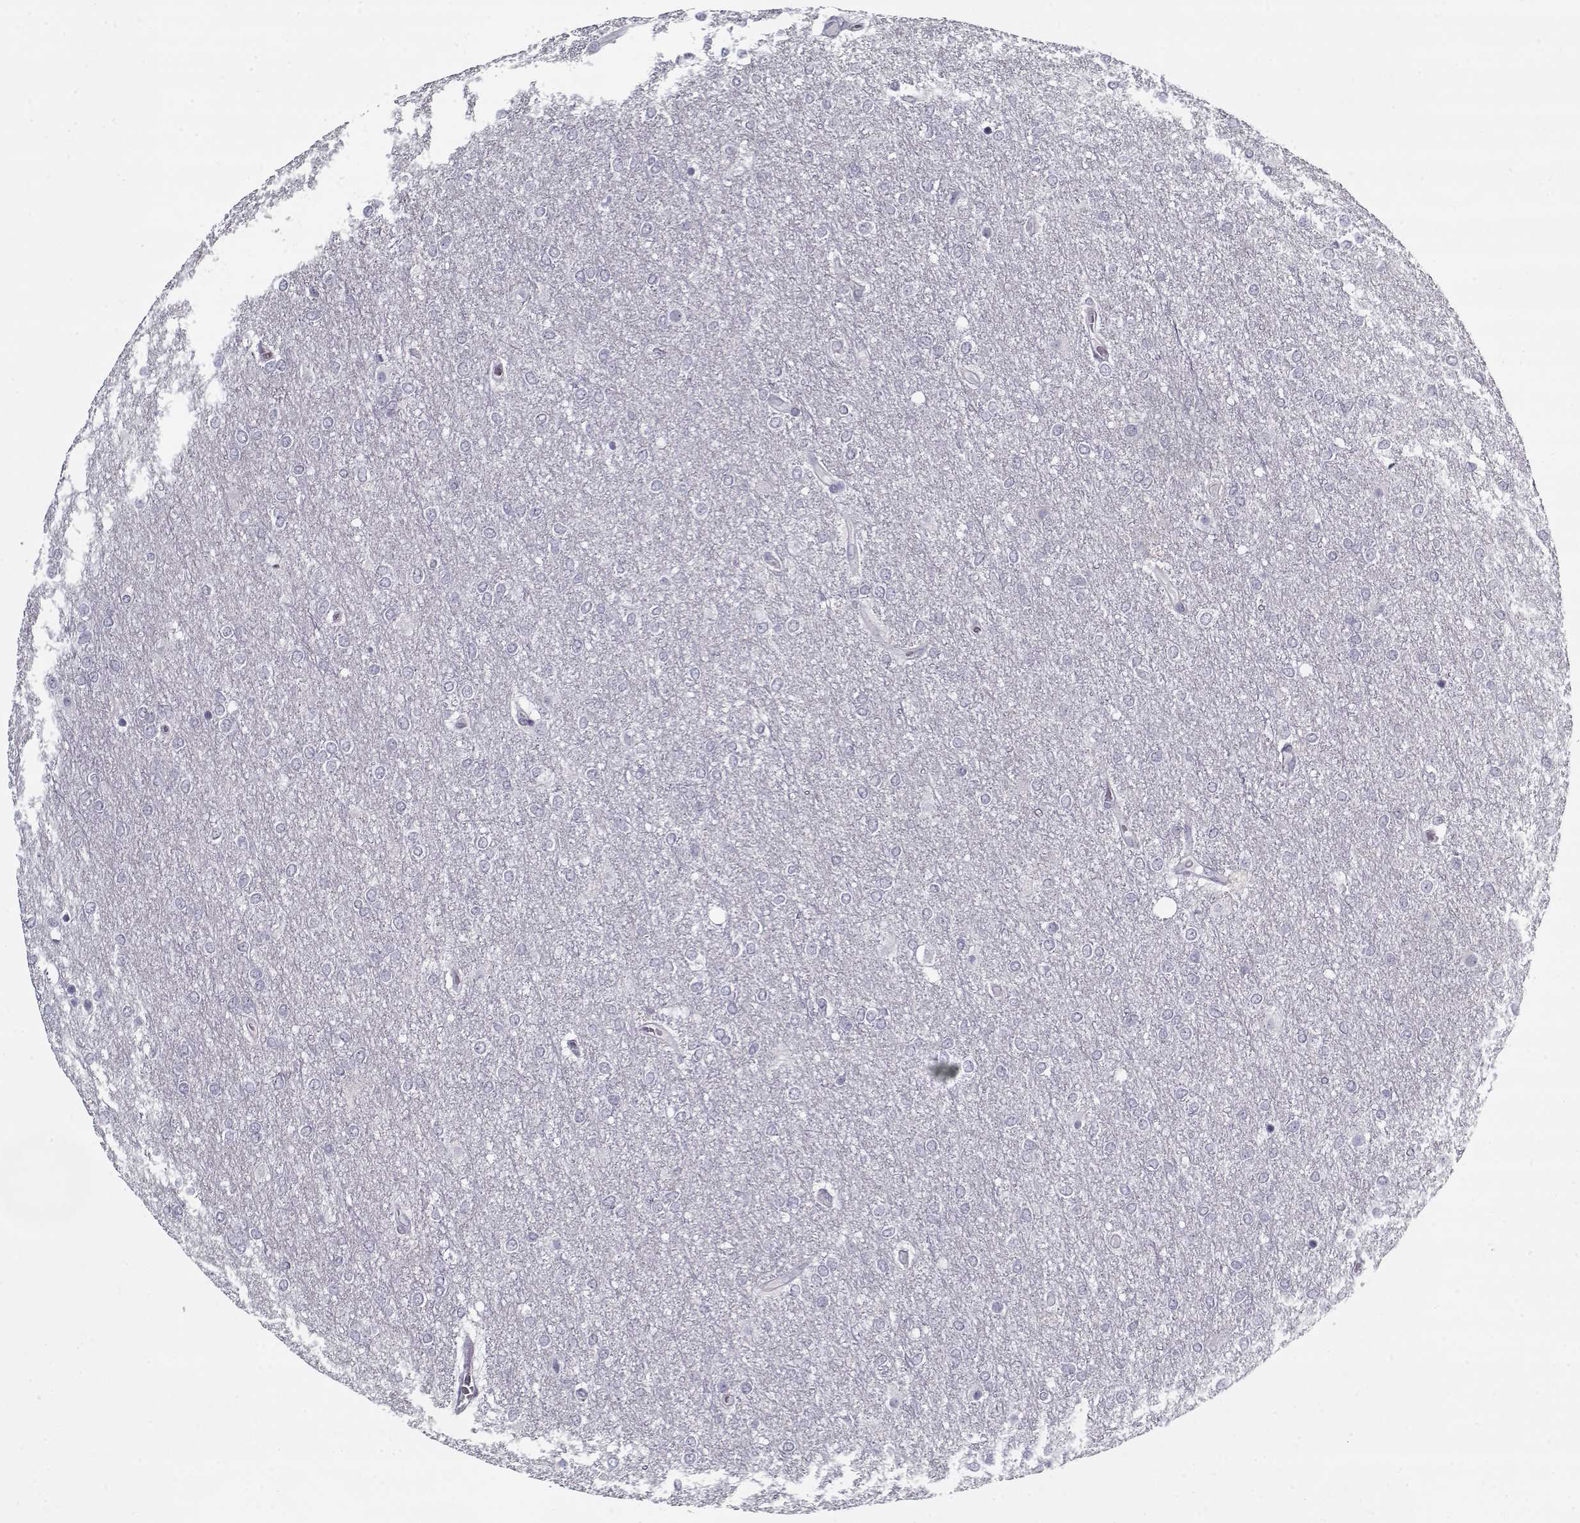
{"staining": {"intensity": "negative", "quantity": "none", "location": "none"}, "tissue": "glioma", "cell_type": "Tumor cells", "image_type": "cancer", "snomed": [{"axis": "morphology", "description": "Glioma, malignant, High grade"}, {"axis": "topography", "description": "Brain"}], "caption": "Tumor cells are negative for brown protein staining in glioma. (DAB (3,3'-diaminobenzidine) immunohistochemistry visualized using brightfield microscopy, high magnification).", "gene": "RNF32", "patient": {"sex": "female", "age": 61}}